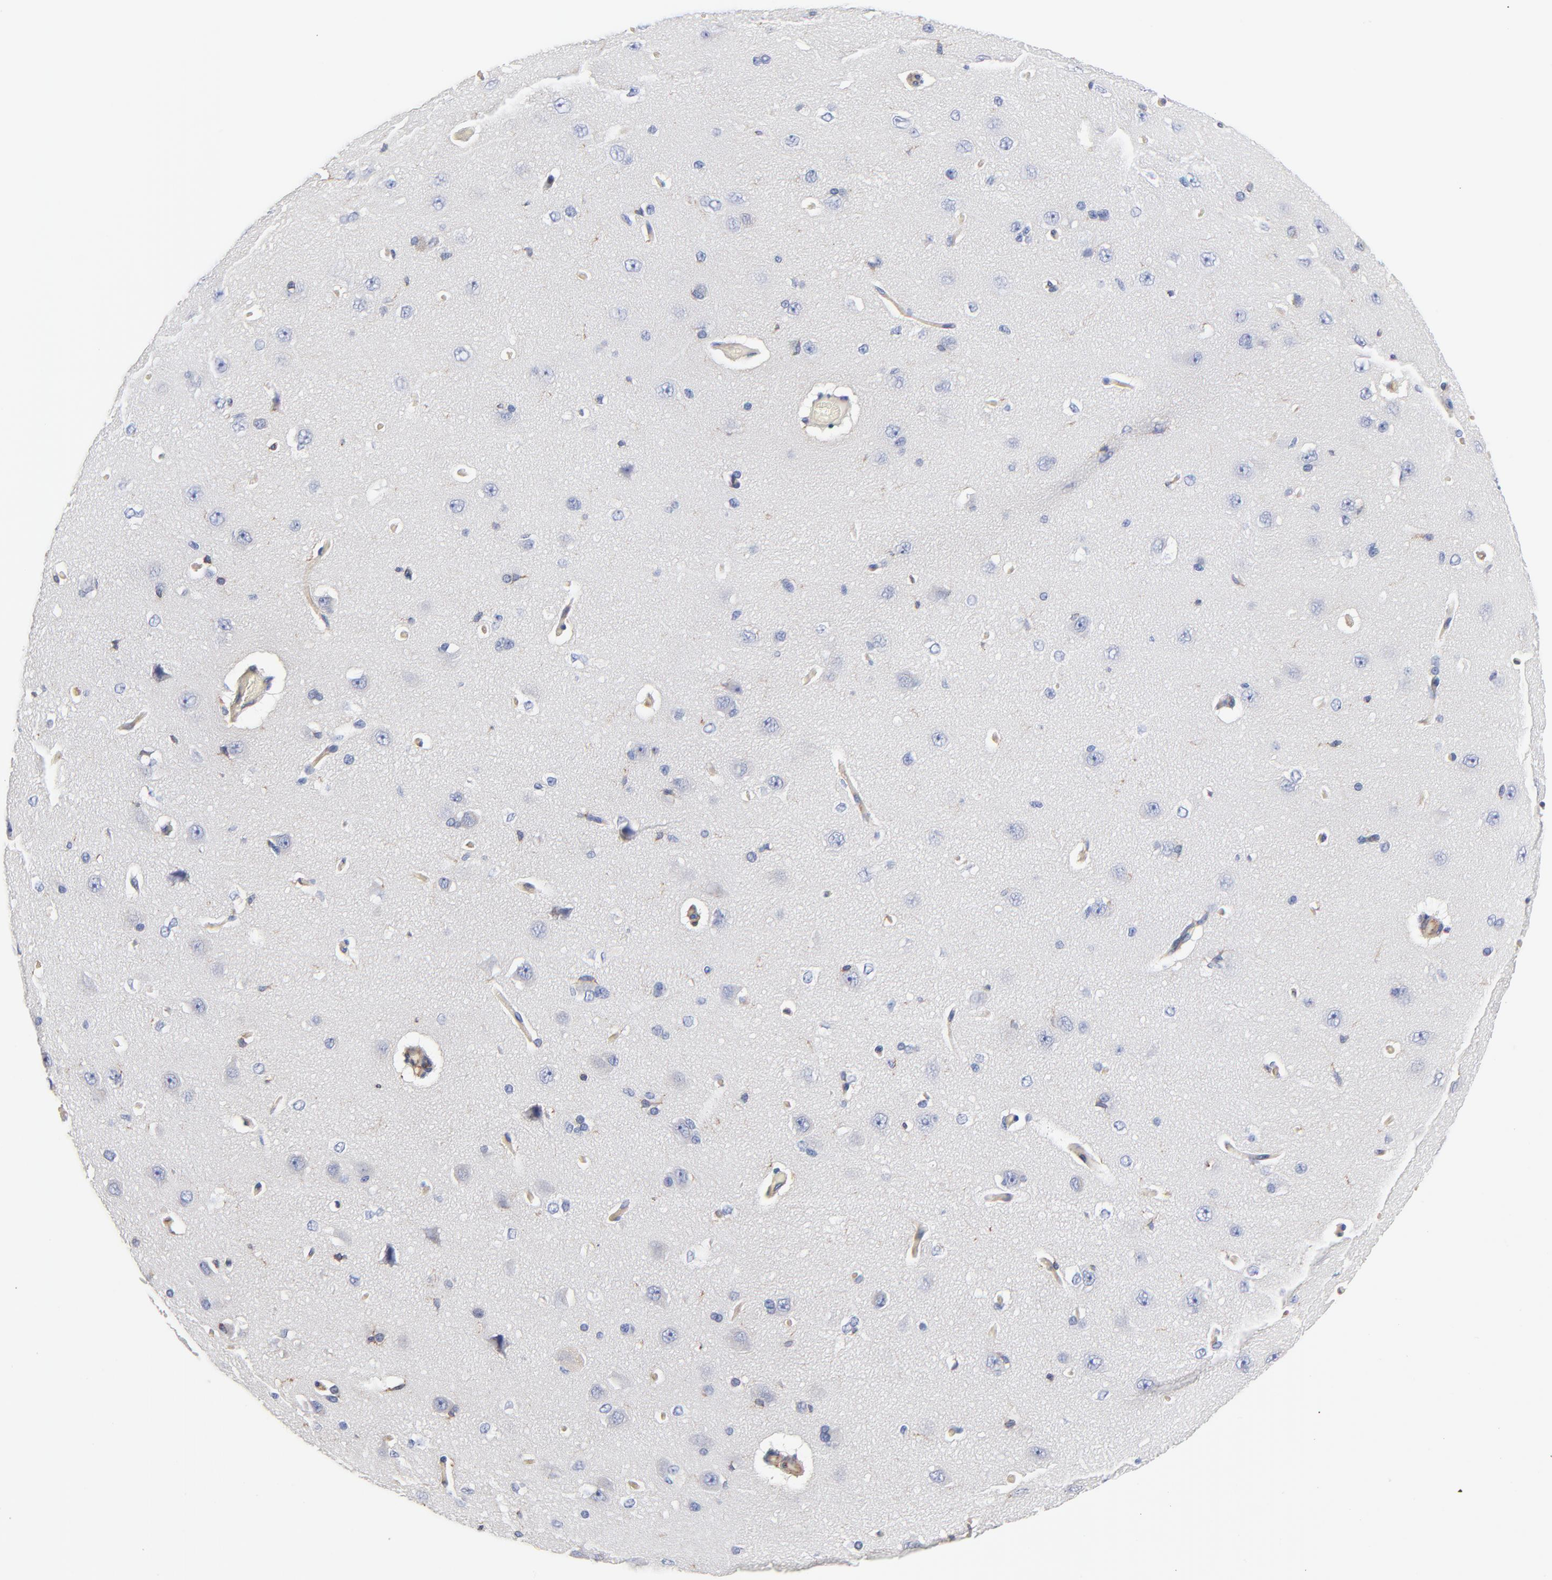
{"staining": {"intensity": "weak", "quantity": ">75%", "location": "cytoplasmic/membranous"}, "tissue": "cerebral cortex", "cell_type": "Endothelial cells", "image_type": "normal", "snomed": [{"axis": "morphology", "description": "Normal tissue, NOS"}, {"axis": "topography", "description": "Cerebral cortex"}], "caption": "IHC micrograph of unremarkable human cerebral cortex stained for a protein (brown), which shows low levels of weak cytoplasmic/membranous expression in approximately >75% of endothelial cells.", "gene": "CD2AP", "patient": {"sex": "female", "age": 45}}